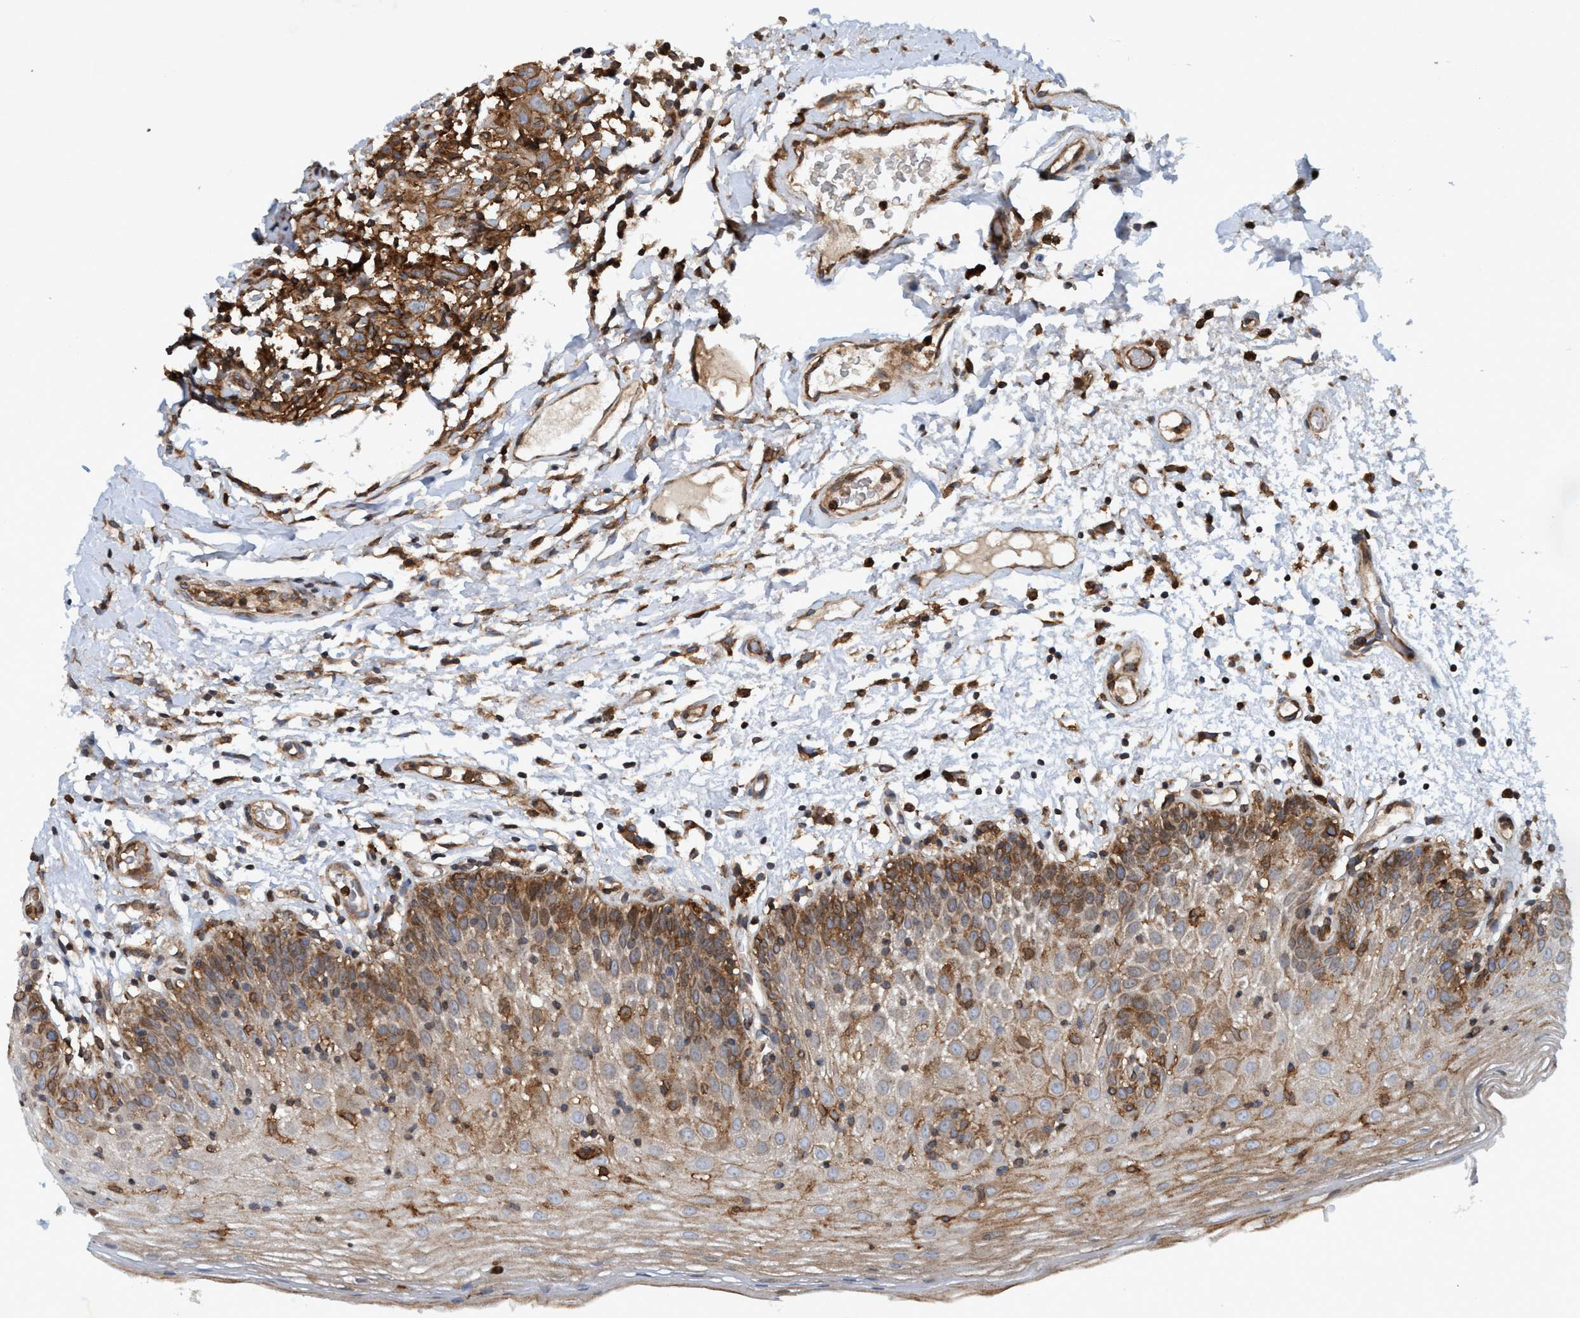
{"staining": {"intensity": "moderate", "quantity": ">75%", "location": "cytoplasmic/membranous"}, "tissue": "oral mucosa", "cell_type": "Squamous epithelial cells", "image_type": "normal", "snomed": [{"axis": "morphology", "description": "Normal tissue, NOS"}, {"axis": "morphology", "description": "Squamous cell carcinoma, NOS"}, {"axis": "topography", "description": "Skeletal muscle"}, {"axis": "topography", "description": "Oral tissue"}, {"axis": "topography", "description": "Head-Neck"}], "caption": "Squamous epithelial cells exhibit medium levels of moderate cytoplasmic/membranous expression in about >75% of cells in unremarkable oral mucosa.", "gene": "SLC16A3", "patient": {"sex": "male", "age": 71}}